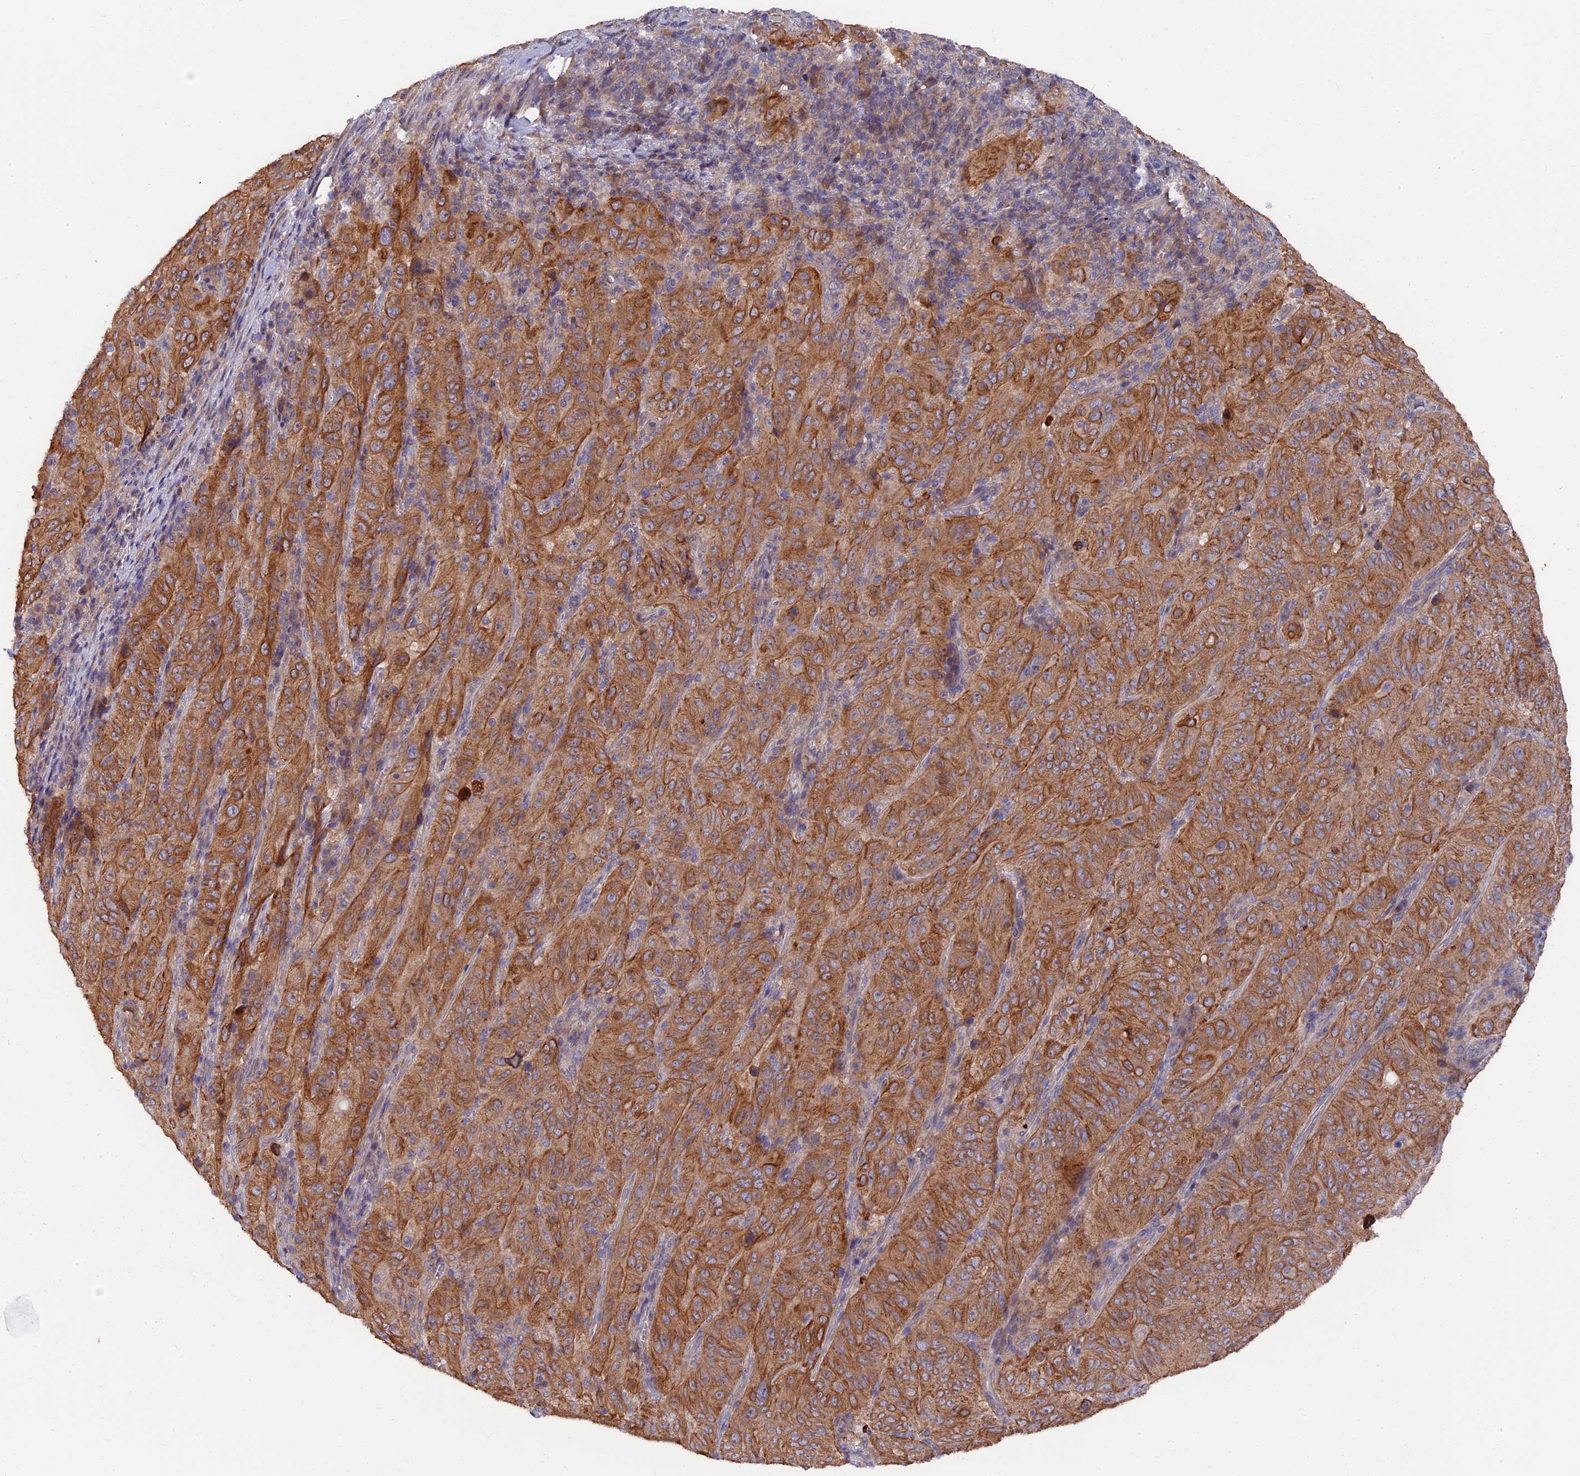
{"staining": {"intensity": "moderate", "quantity": ">75%", "location": "cytoplasmic/membranous"}, "tissue": "pancreatic cancer", "cell_type": "Tumor cells", "image_type": "cancer", "snomed": [{"axis": "morphology", "description": "Adenocarcinoma, NOS"}, {"axis": "topography", "description": "Pancreas"}], "caption": "Protein expression analysis of pancreatic cancer demonstrates moderate cytoplasmic/membranous staining in approximately >75% of tumor cells. (DAB IHC with brightfield microscopy, high magnification).", "gene": "ZCCHC2", "patient": {"sex": "male", "age": 63}}